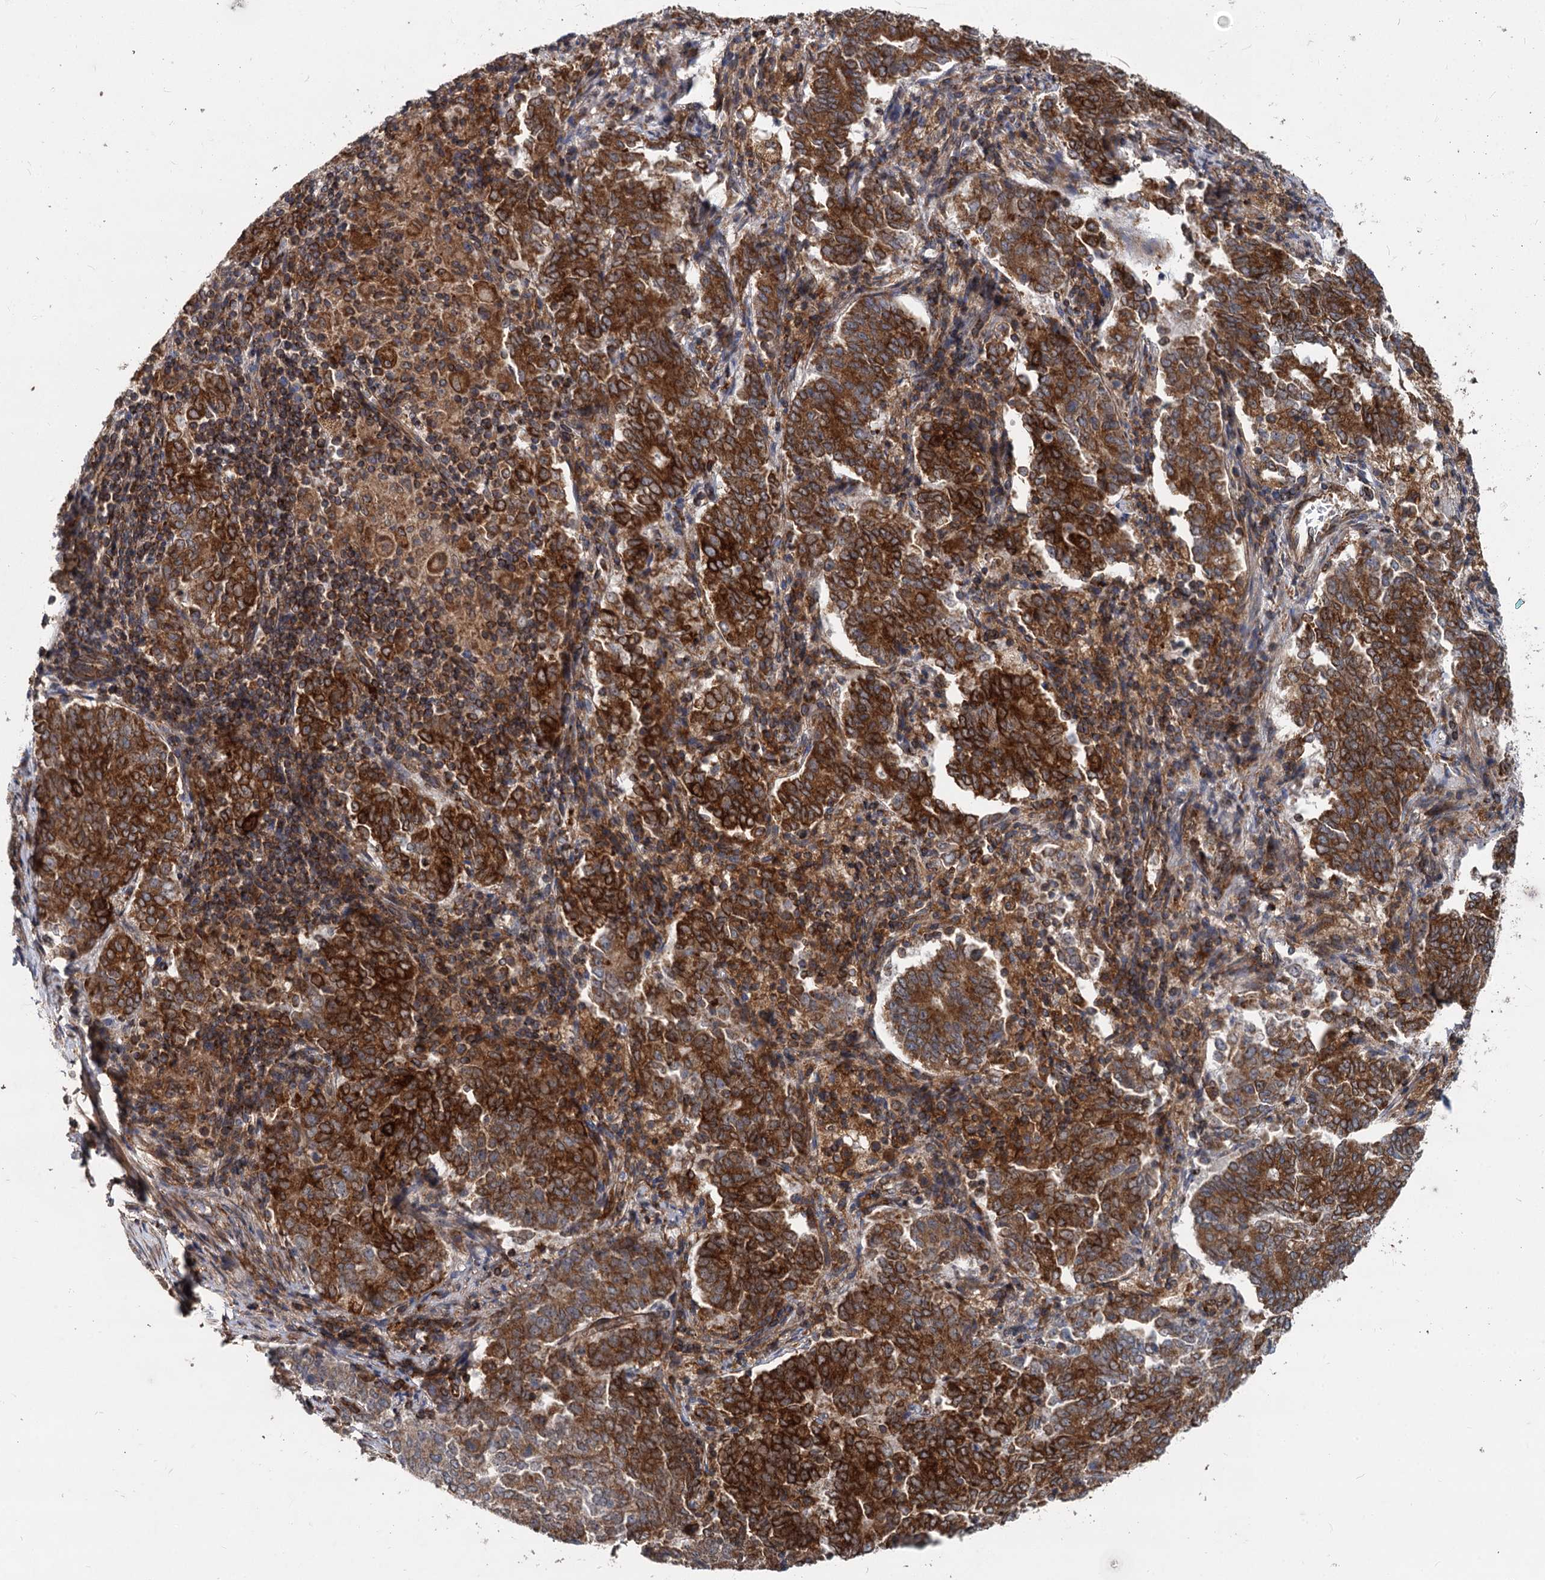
{"staining": {"intensity": "strong", "quantity": ">75%", "location": "cytoplasmic/membranous"}, "tissue": "endometrial cancer", "cell_type": "Tumor cells", "image_type": "cancer", "snomed": [{"axis": "morphology", "description": "Adenocarcinoma, NOS"}, {"axis": "topography", "description": "Endometrium"}], "caption": "Adenocarcinoma (endometrial) tissue exhibits strong cytoplasmic/membranous expression in about >75% of tumor cells", "gene": "STIM1", "patient": {"sex": "female", "age": 80}}